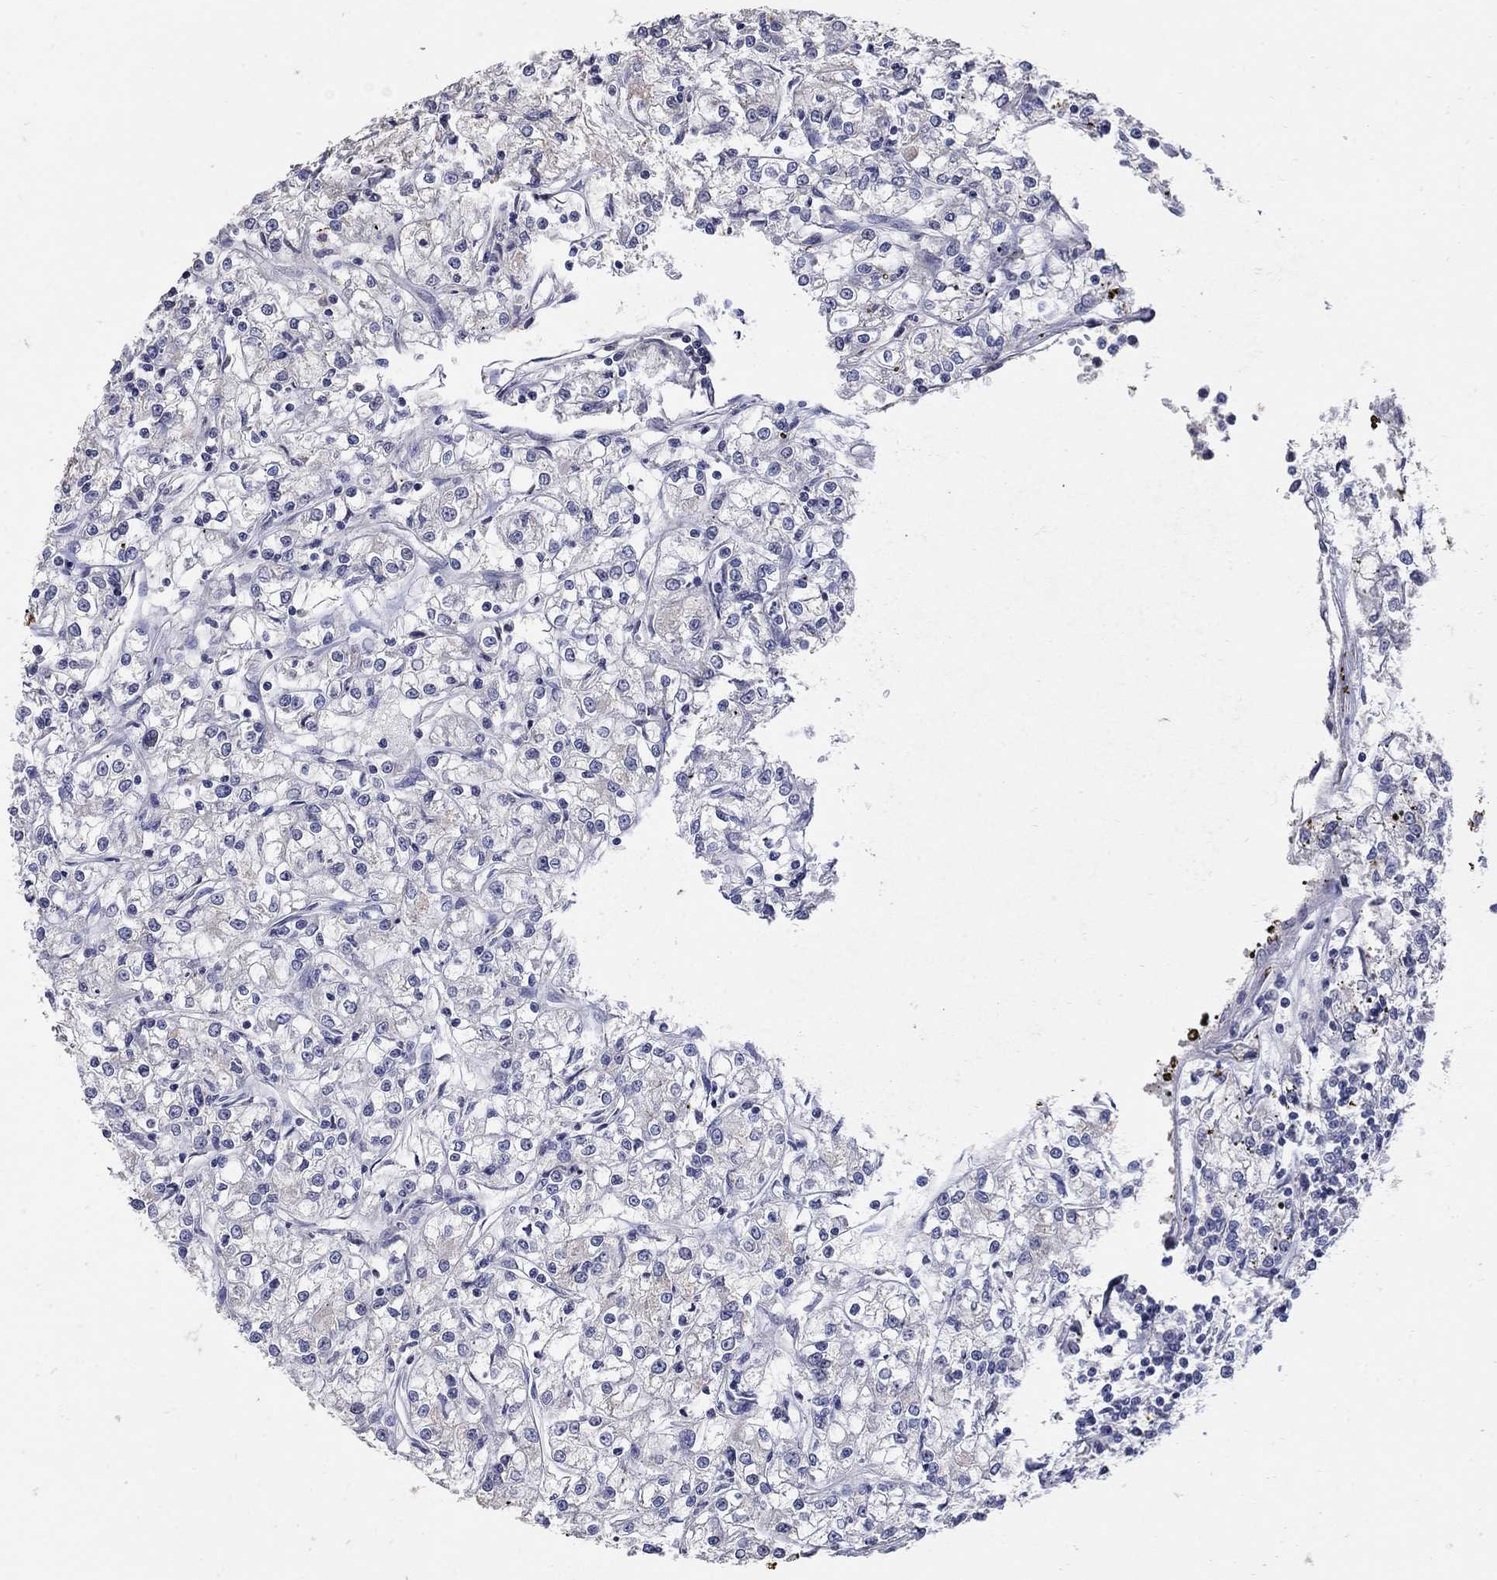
{"staining": {"intensity": "negative", "quantity": "none", "location": "none"}, "tissue": "renal cancer", "cell_type": "Tumor cells", "image_type": "cancer", "snomed": [{"axis": "morphology", "description": "Adenocarcinoma, NOS"}, {"axis": "topography", "description": "Kidney"}], "caption": "Renal cancer (adenocarcinoma) was stained to show a protein in brown. There is no significant staining in tumor cells.", "gene": "CETN1", "patient": {"sex": "female", "age": 59}}